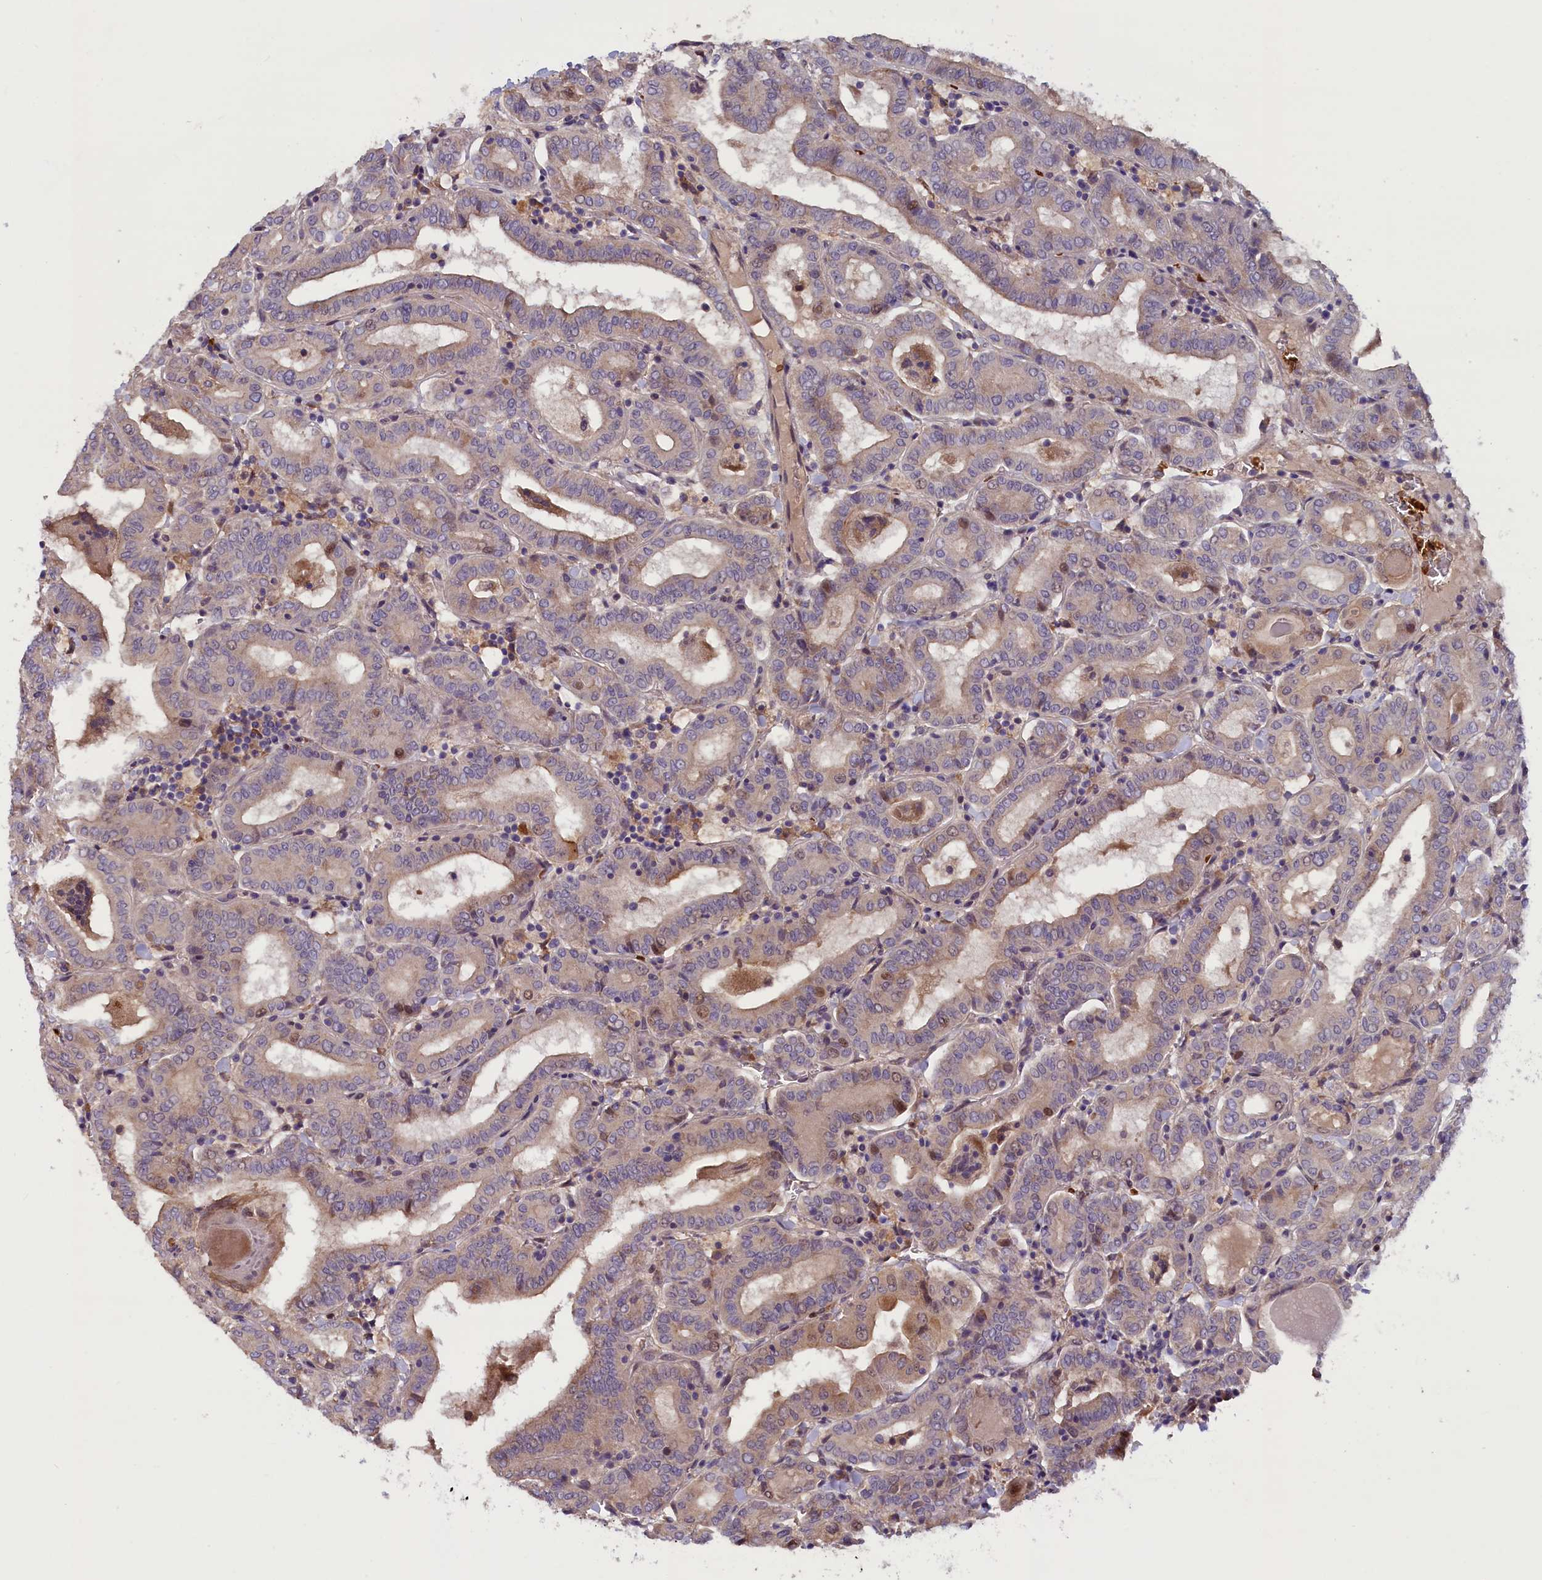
{"staining": {"intensity": "weak", "quantity": "<25%", "location": "cytoplasmic/membranous"}, "tissue": "thyroid cancer", "cell_type": "Tumor cells", "image_type": "cancer", "snomed": [{"axis": "morphology", "description": "Papillary adenocarcinoma, NOS"}, {"axis": "topography", "description": "Thyroid gland"}], "caption": "The immunohistochemistry micrograph has no significant staining in tumor cells of papillary adenocarcinoma (thyroid) tissue.", "gene": "CCDC9B", "patient": {"sex": "female", "age": 72}}